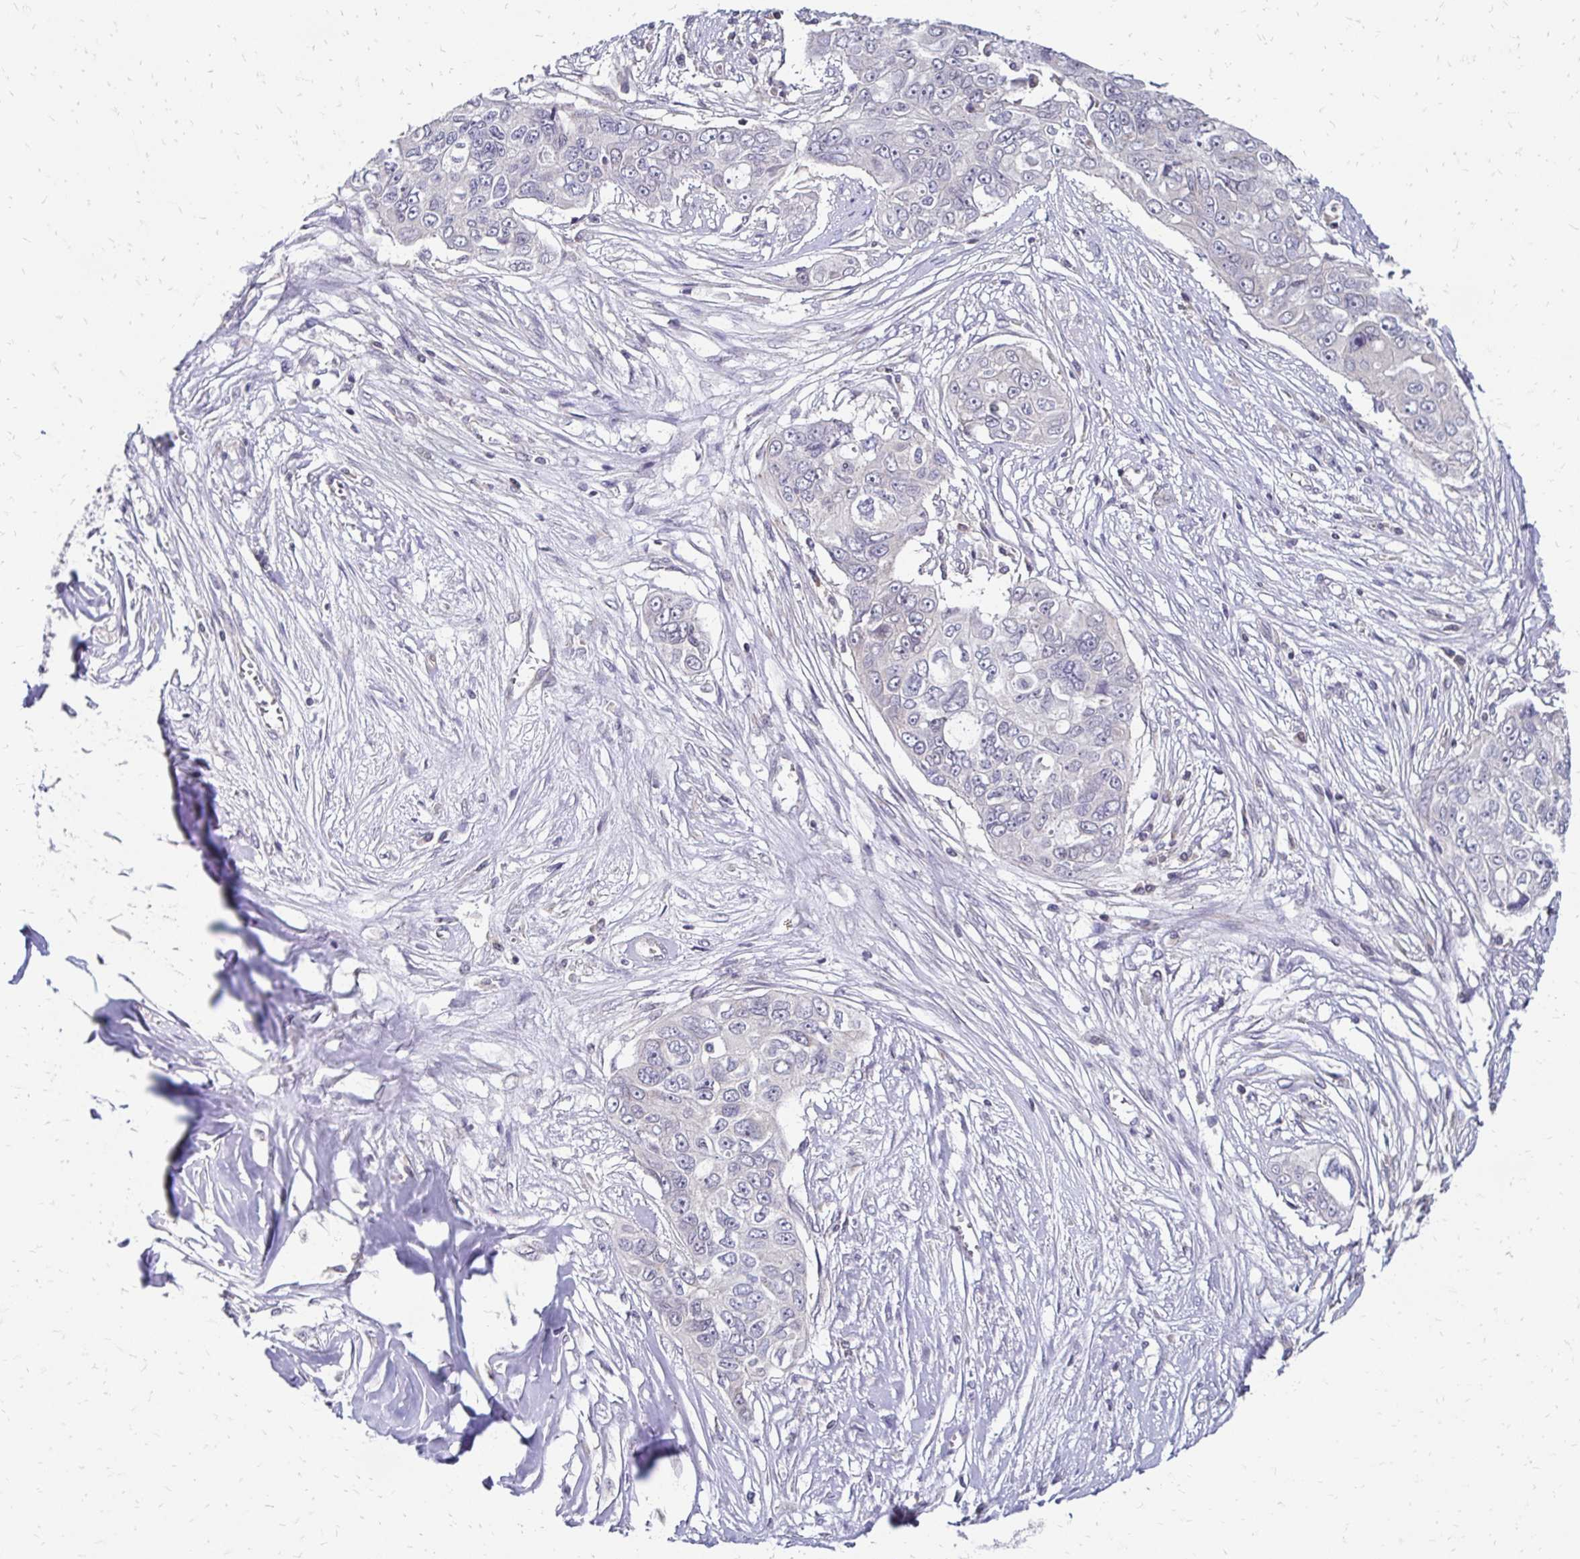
{"staining": {"intensity": "negative", "quantity": "none", "location": "none"}, "tissue": "ovarian cancer", "cell_type": "Tumor cells", "image_type": "cancer", "snomed": [{"axis": "morphology", "description": "Carcinoma, endometroid"}, {"axis": "topography", "description": "Ovary"}], "caption": "Immunohistochemical staining of ovarian cancer shows no significant expression in tumor cells.", "gene": "CBX7", "patient": {"sex": "female", "age": 70}}